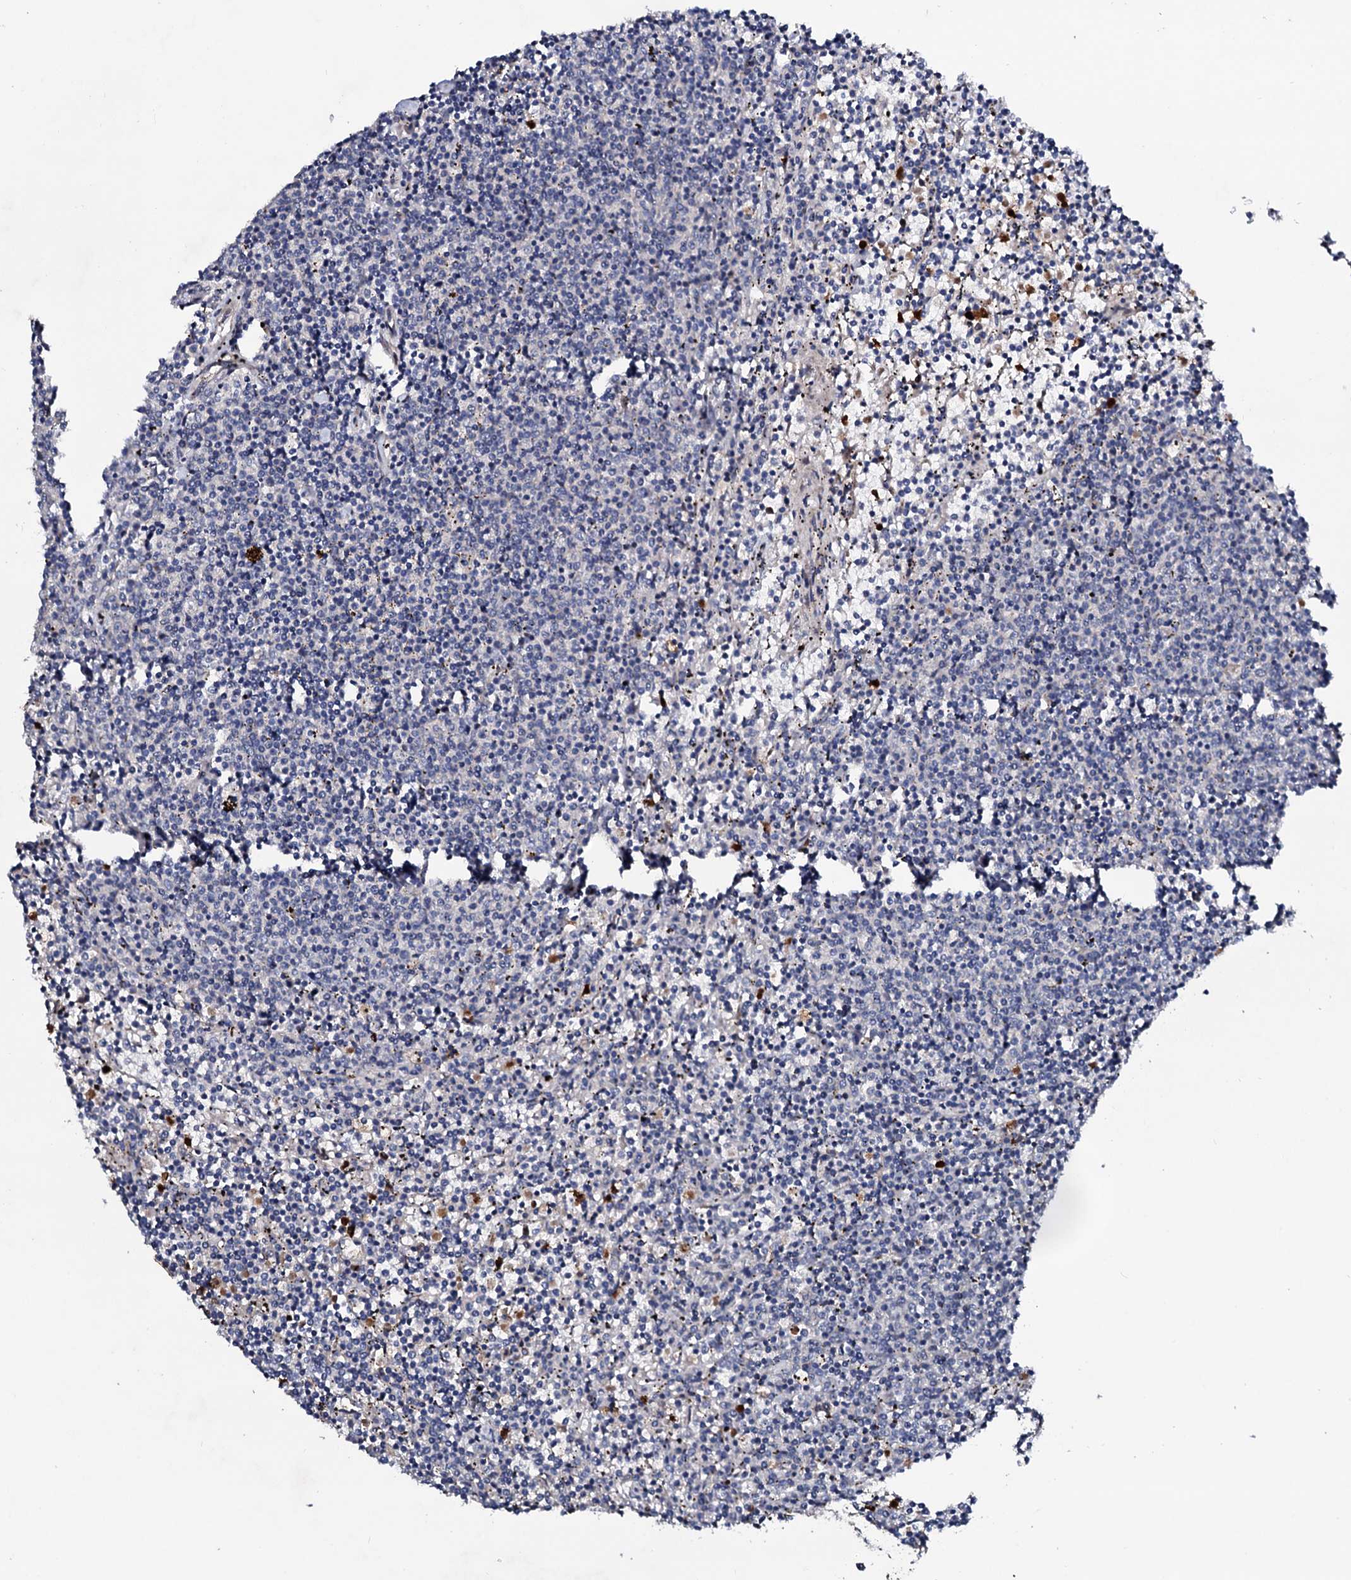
{"staining": {"intensity": "negative", "quantity": "none", "location": "none"}, "tissue": "lymphoma", "cell_type": "Tumor cells", "image_type": "cancer", "snomed": [{"axis": "morphology", "description": "Malignant lymphoma, non-Hodgkin's type, Low grade"}, {"axis": "topography", "description": "Spleen"}], "caption": "This is an immunohistochemistry (IHC) histopathology image of human malignant lymphoma, non-Hodgkin's type (low-grade). There is no positivity in tumor cells.", "gene": "COG6", "patient": {"sex": "female", "age": 50}}